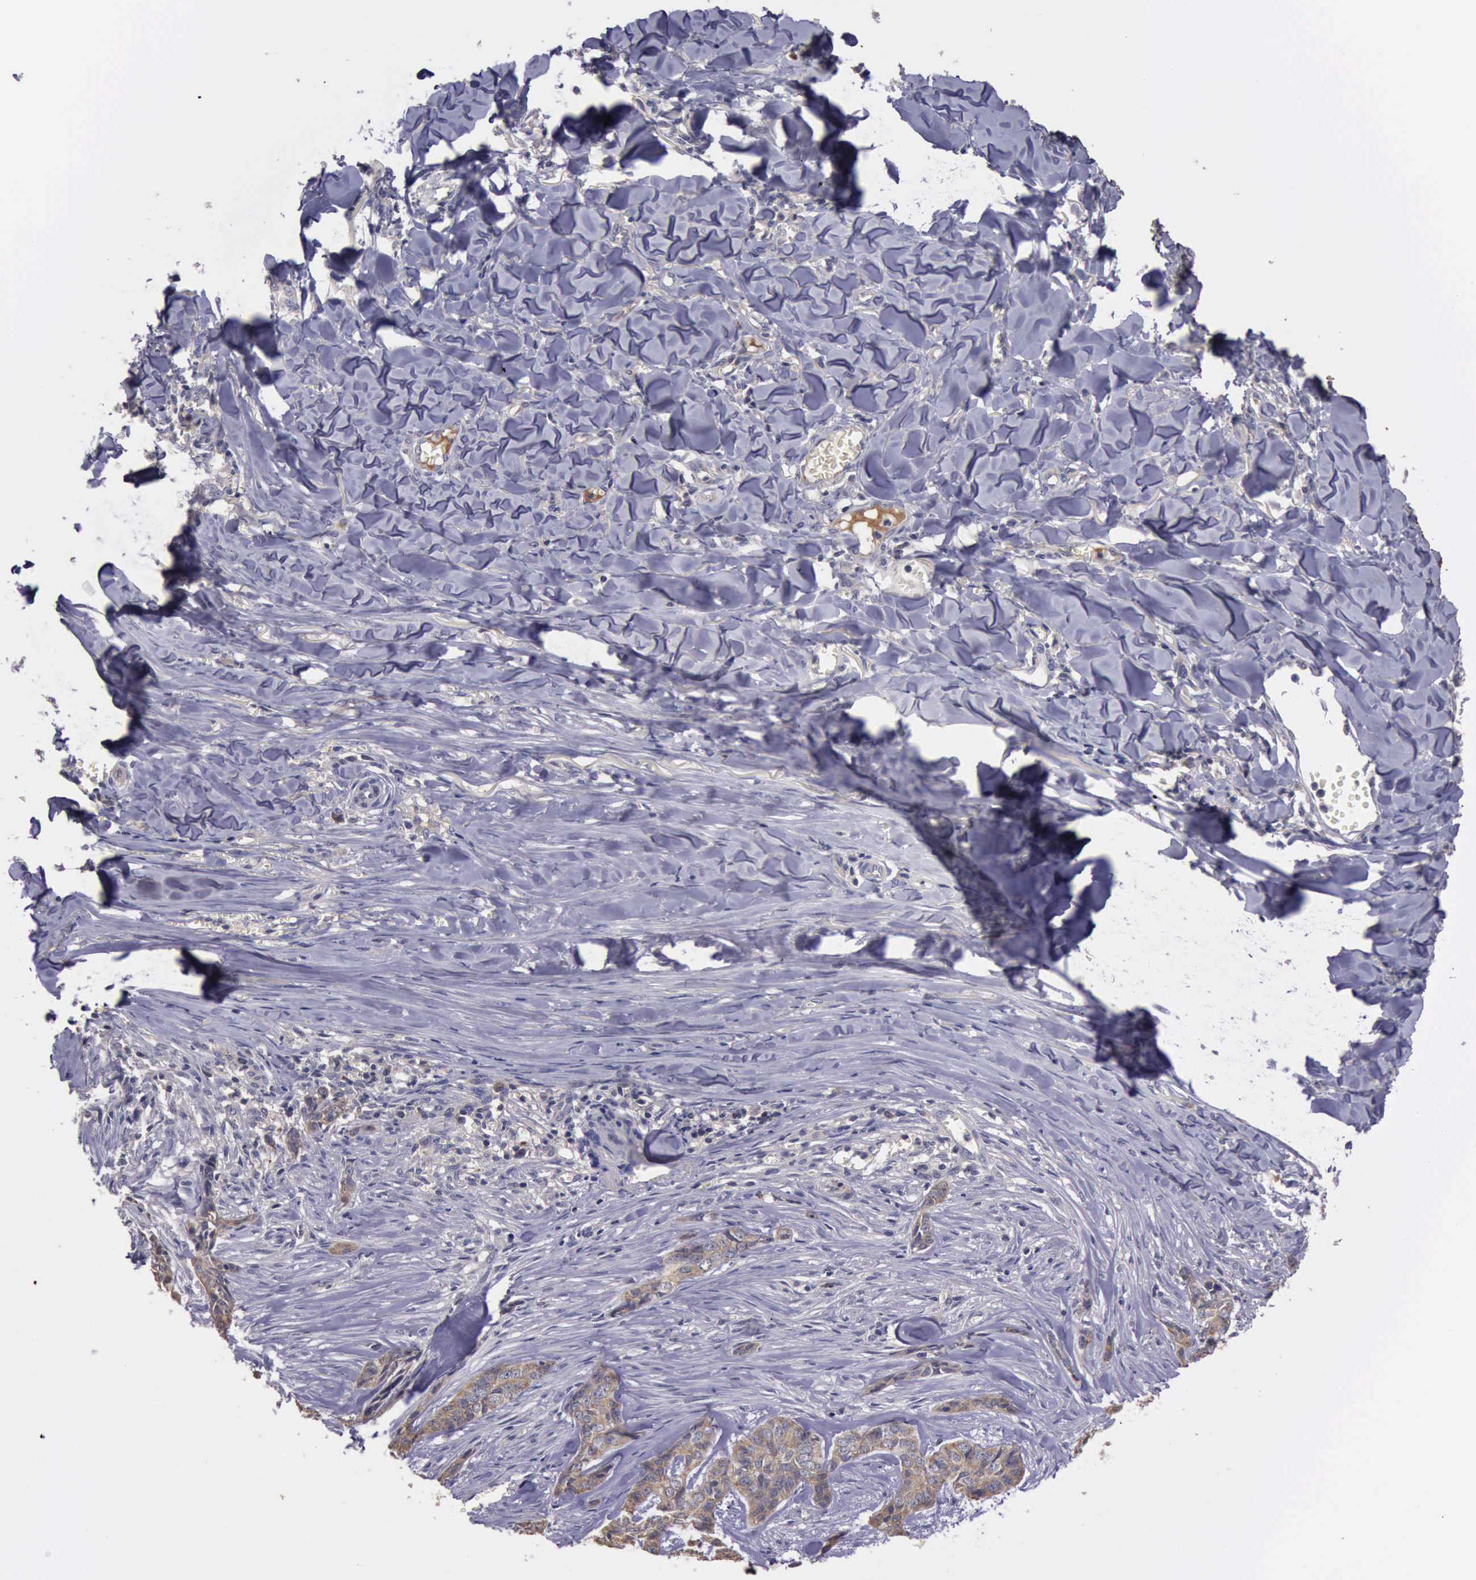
{"staining": {"intensity": "weak", "quantity": ">75%", "location": "cytoplasmic/membranous"}, "tissue": "skin cancer", "cell_type": "Tumor cells", "image_type": "cancer", "snomed": [{"axis": "morphology", "description": "Normal tissue, NOS"}, {"axis": "morphology", "description": "Basal cell carcinoma"}, {"axis": "topography", "description": "Skin"}], "caption": "Skin basal cell carcinoma tissue demonstrates weak cytoplasmic/membranous expression in approximately >75% of tumor cells Using DAB (3,3'-diaminobenzidine) (brown) and hematoxylin (blue) stains, captured at high magnification using brightfield microscopy.", "gene": "RAB39B", "patient": {"sex": "female", "age": 65}}